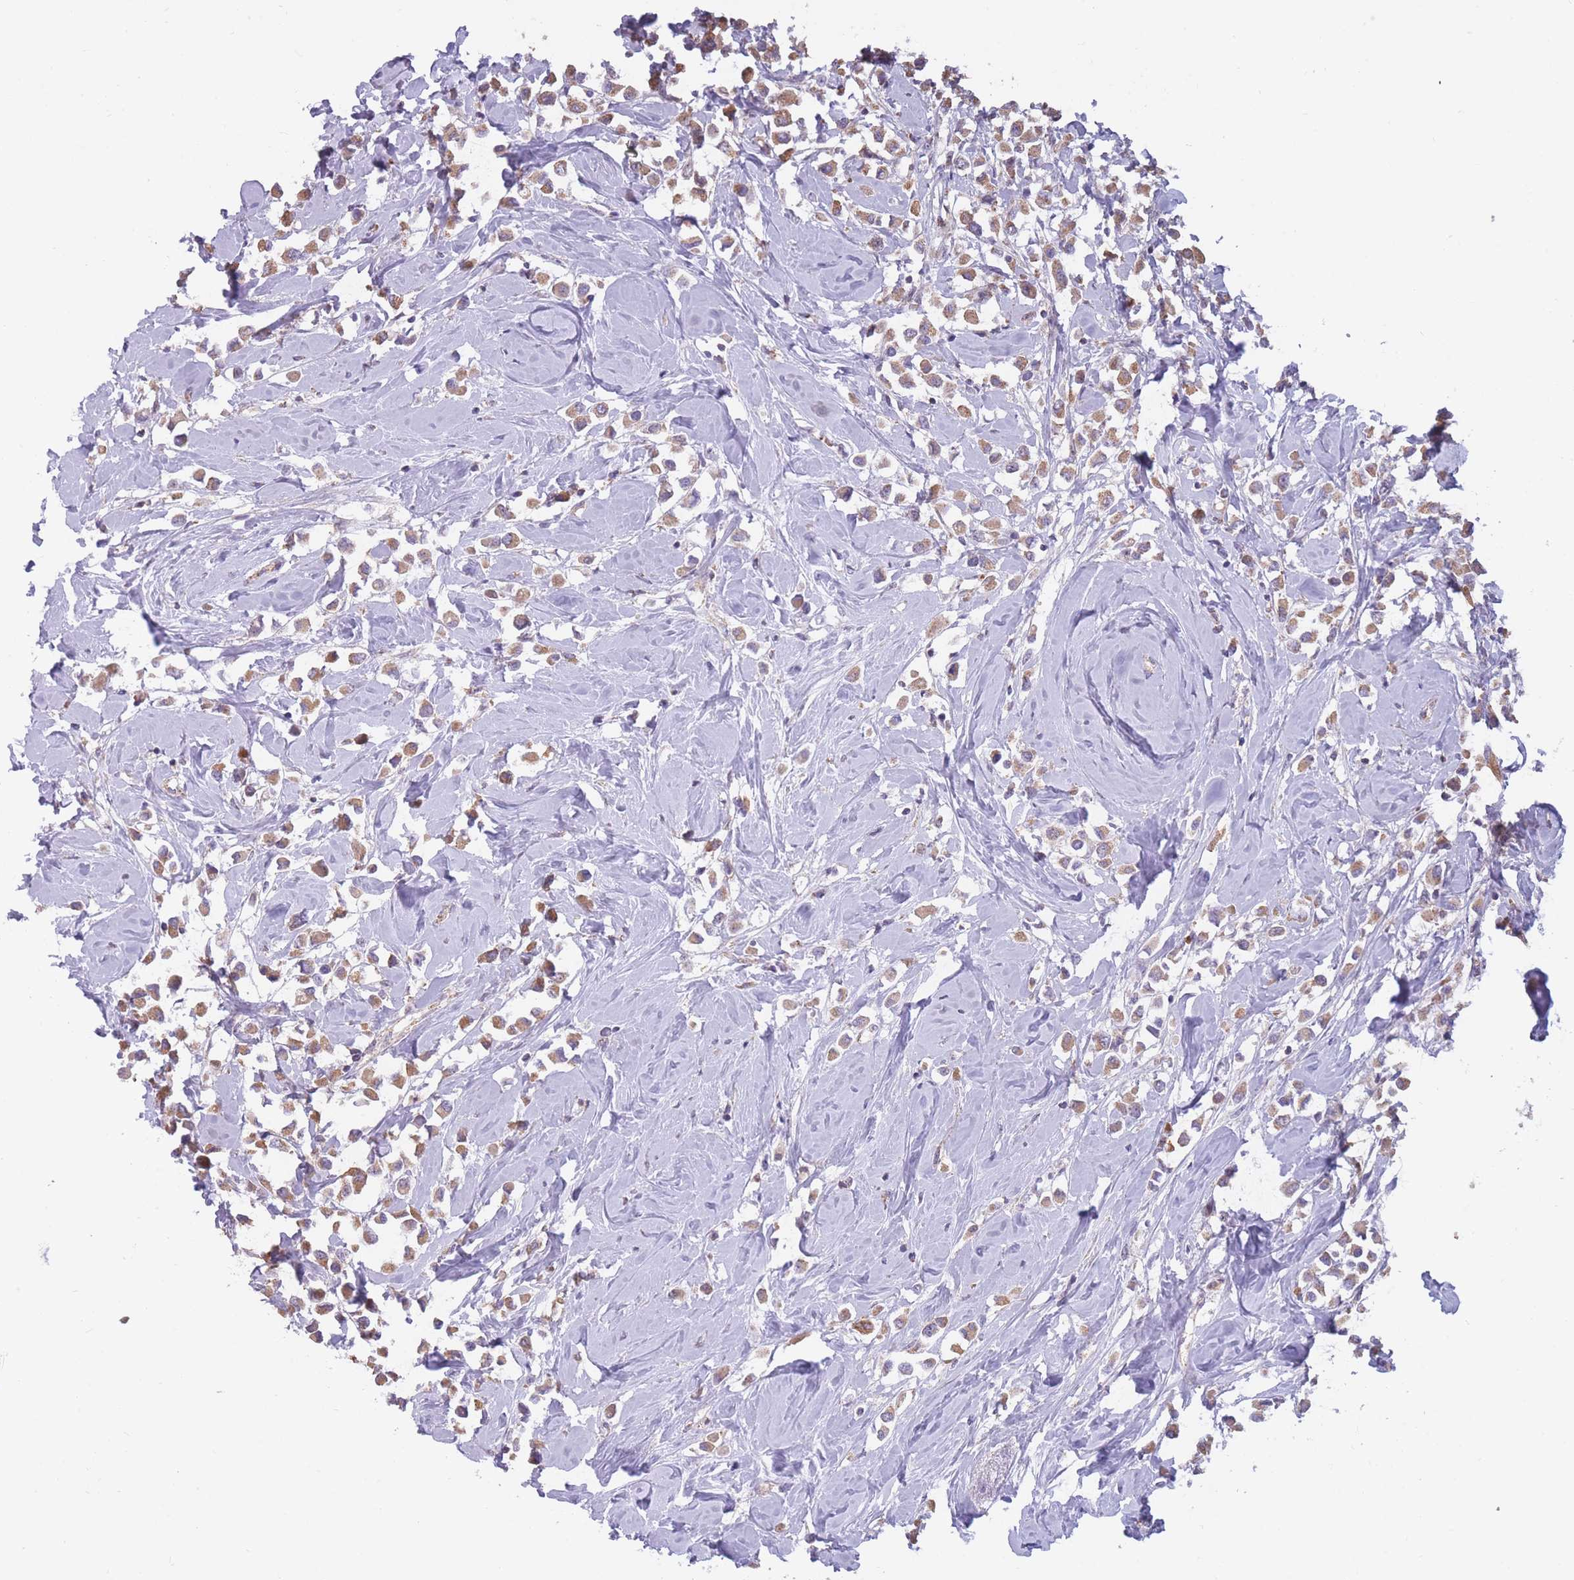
{"staining": {"intensity": "moderate", "quantity": ">75%", "location": "cytoplasmic/membranous"}, "tissue": "breast cancer", "cell_type": "Tumor cells", "image_type": "cancer", "snomed": [{"axis": "morphology", "description": "Duct carcinoma"}, {"axis": "topography", "description": "Breast"}], "caption": "Human intraductal carcinoma (breast) stained with a protein marker demonstrates moderate staining in tumor cells.", "gene": "MRPS18C", "patient": {"sex": "female", "age": 61}}